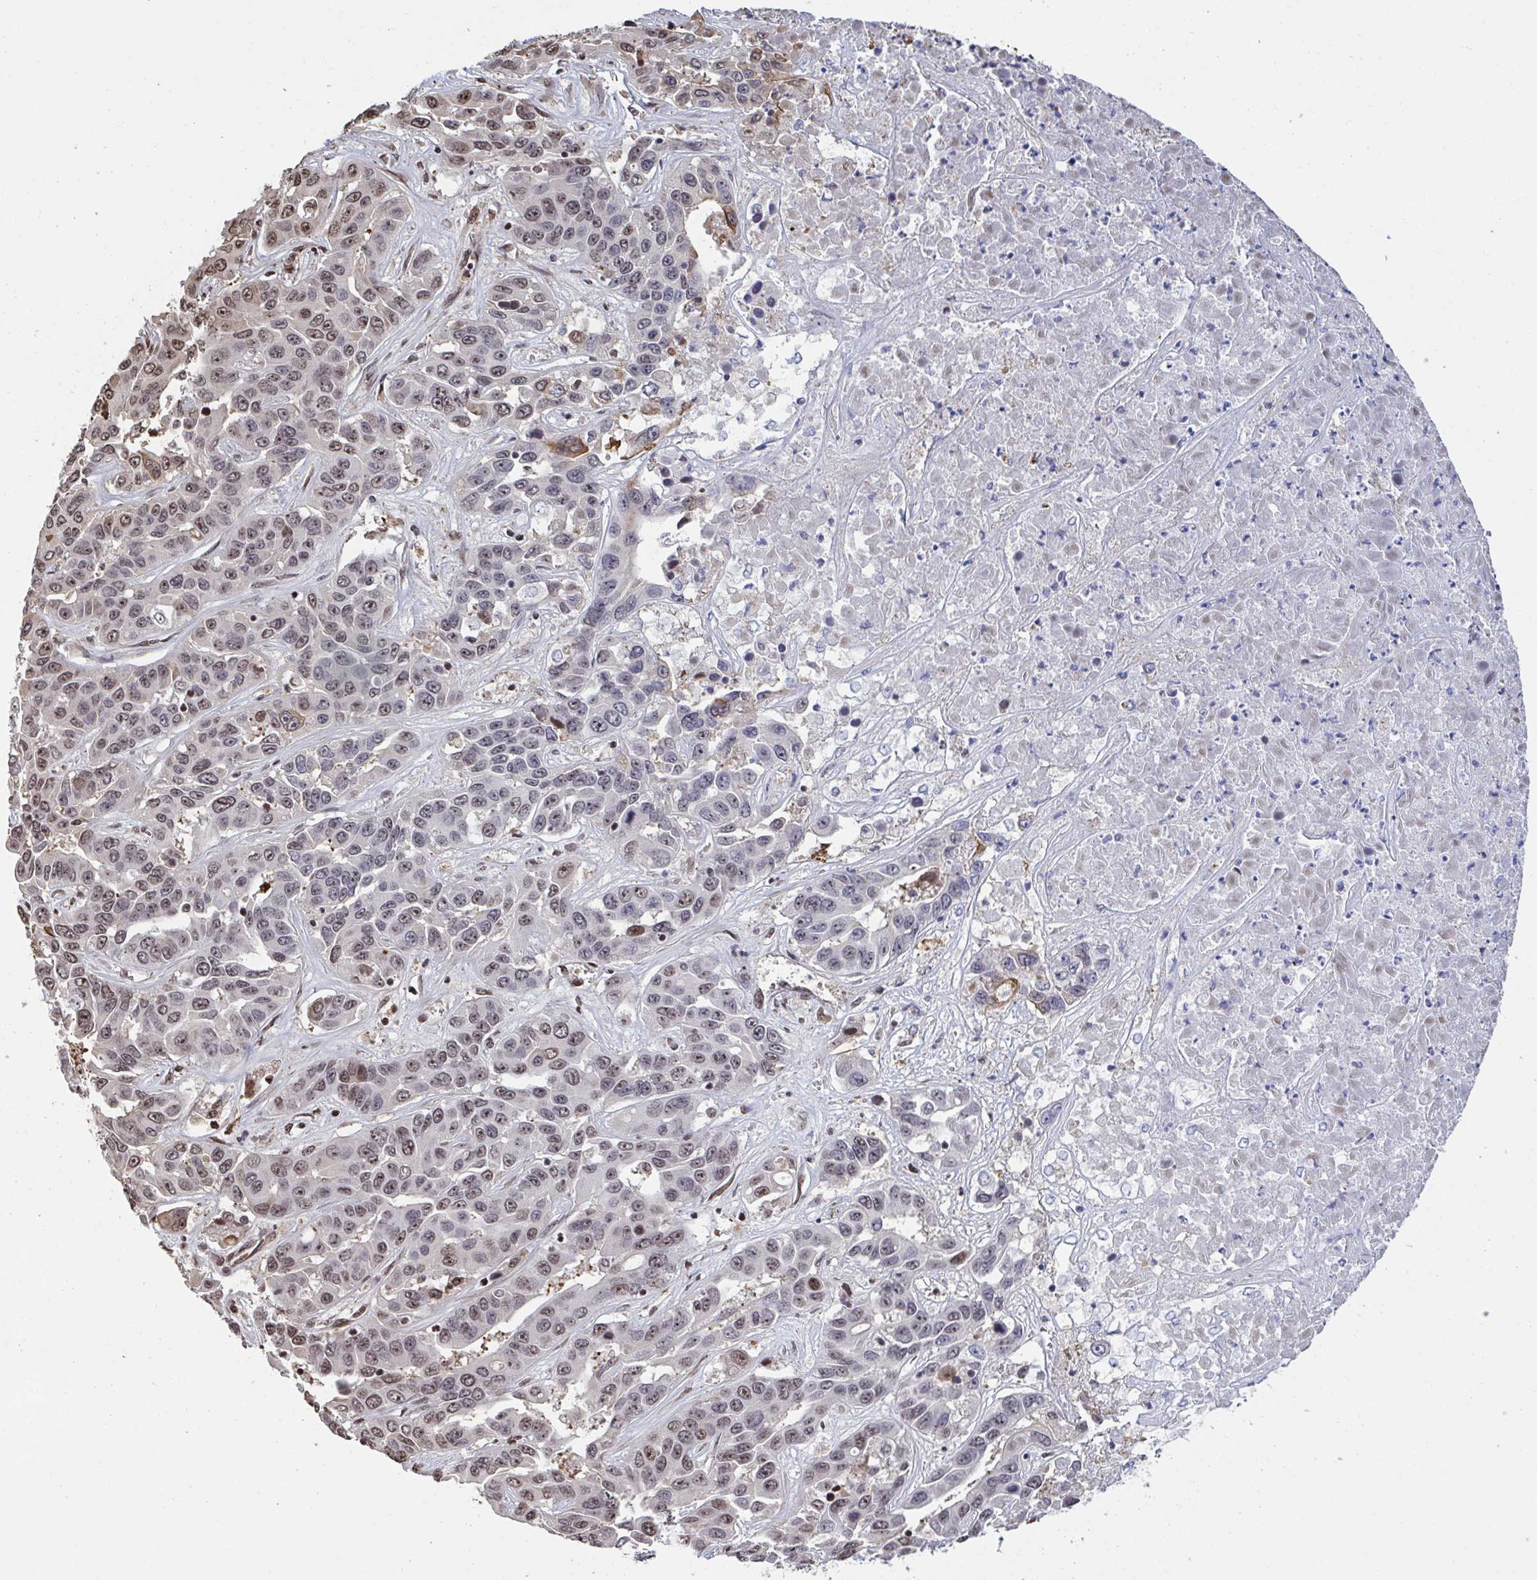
{"staining": {"intensity": "moderate", "quantity": "25%-75%", "location": "cytoplasmic/membranous,nuclear"}, "tissue": "liver cancer", "cell_type": "Tumor cells", "image_type": "cancer", "snomed": [{"axis": "morphology", "description": "Cholangiocarcinoma"}, {"axis": "topography", "description": "Liver"}], "caption": "Human liver cancer (cholangiocarcinoma) stained with a brown dye reveals moderate cytoplasmic/membranous and nuclear positive staining in about 25%-75% of tumor cells.", "gene": "PELI2", "patient": {"sex": "female", "age": 52}}